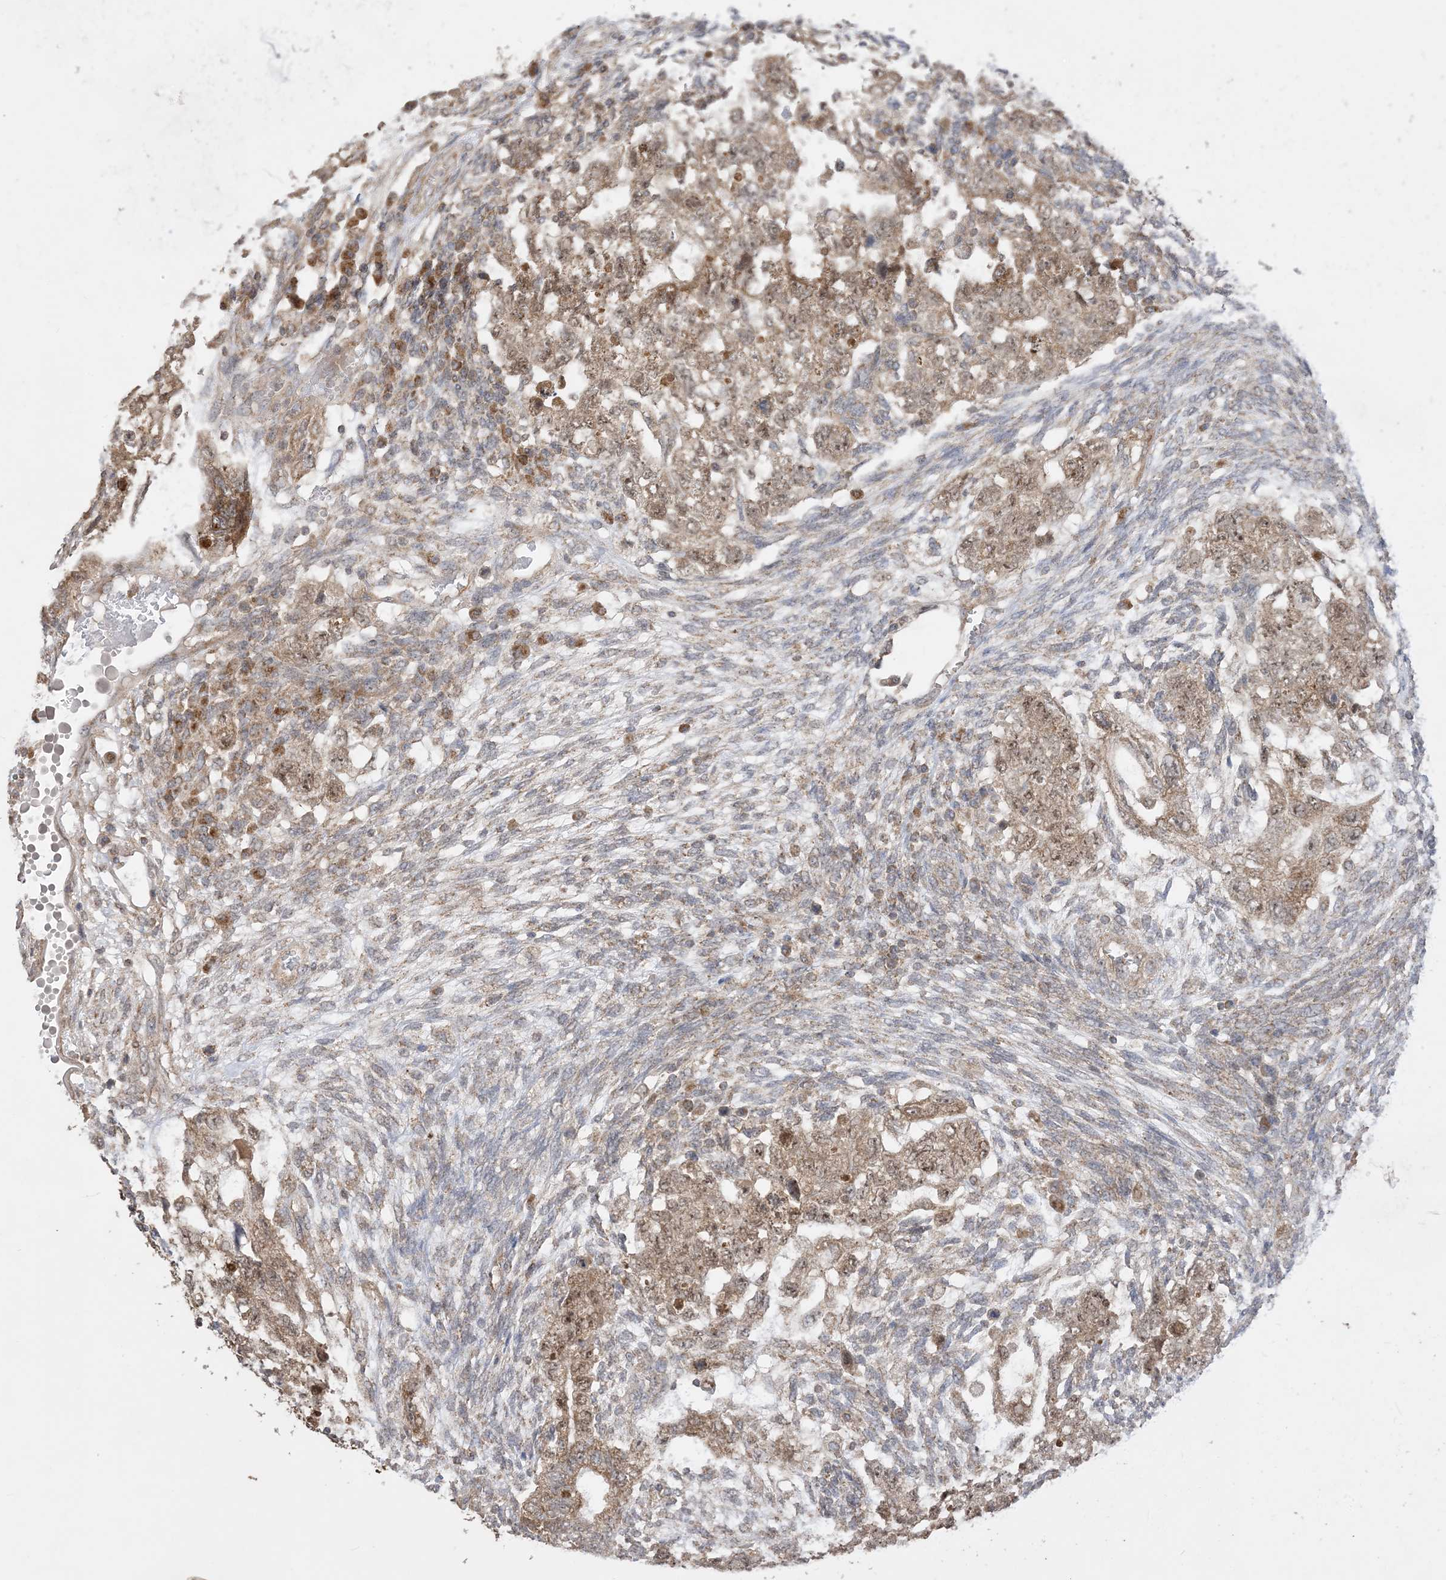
{"staining": {"intensity": "strong", "quantity": ">75%", "location": "cytoplasmic/membranous,nuclear"}, "tissue": "testis cancer", "cell_type": "Tumor cells", "image_type": "cancer", "snomed": [{"axis": "morphology", "description": "Normal tissue, NOS"}, {"axis": "morphology", "description": "Carcinoma, Embryonal, NOS"}, {"axis": "topography", "description": "Testis"}], "caption": "Tumor cells display strong cytoplasmic/membranous and nuclear expression in about >75% of cells in testis embryonal carcinoma. Using DAB (brown) and hematoxylin (blue) stains, captured at high magnification using brightfield microscopy.", "gene": "SIRT3", "patient": {"sex": "male", "age": 36}}